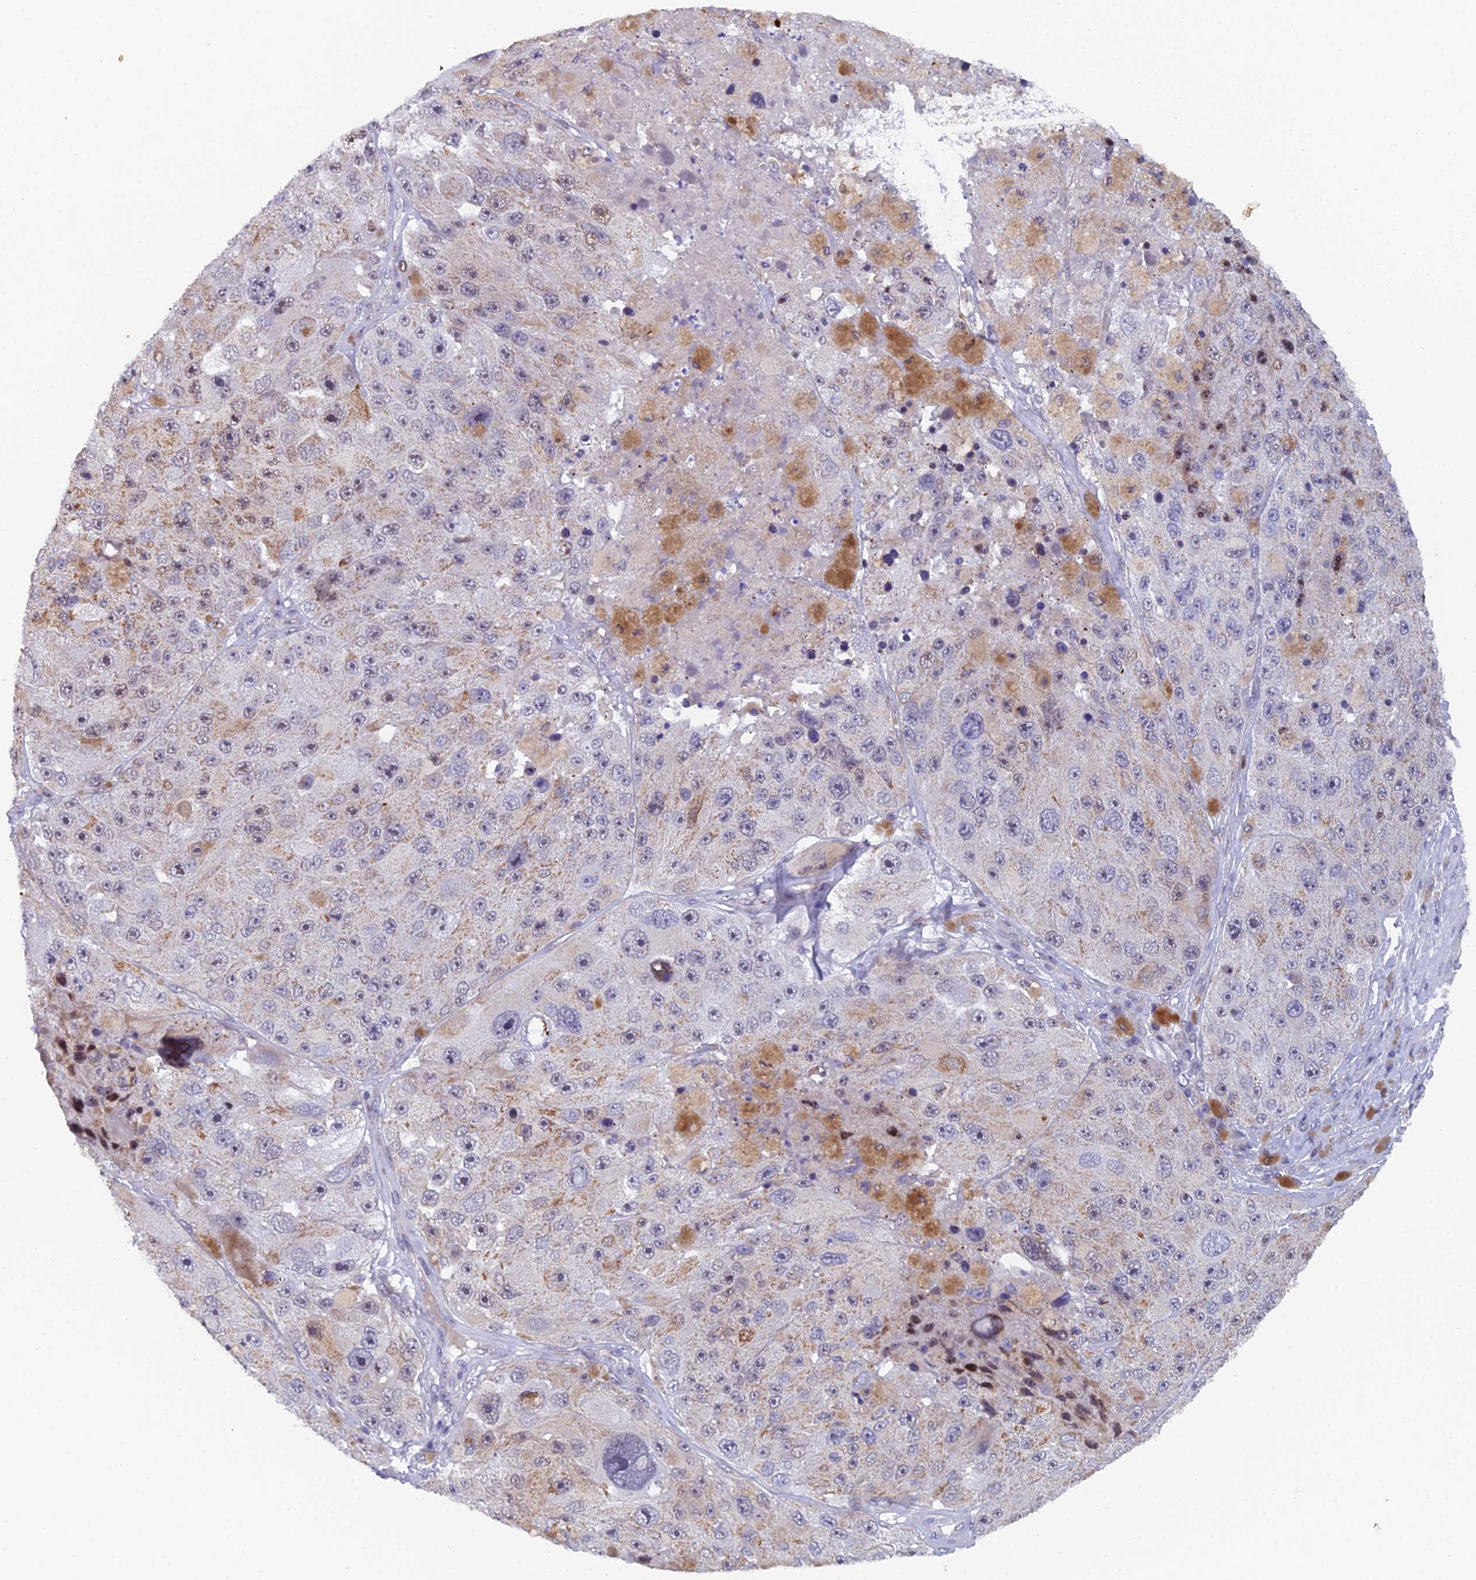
{"staining": {"intensity": "weak", "quantity": "<25%", "location": "cytoplasmic/membranous"}, "tissue": "melanoma", "cell_type": "Tumor cells", "image_type": "cancer", "snomed": [{"axis": "morphology", "description": "Malignant melanoma, Metastatic site"}, {"axis": "topography", "description": "Lymph node"}], "caption": "Immunohistochemical staining of malignant melanoma (metastatic site) displays no significant expression in tumor cells.", "gene": "XKR9", "patient": {"sex": "male", "age": 62}}